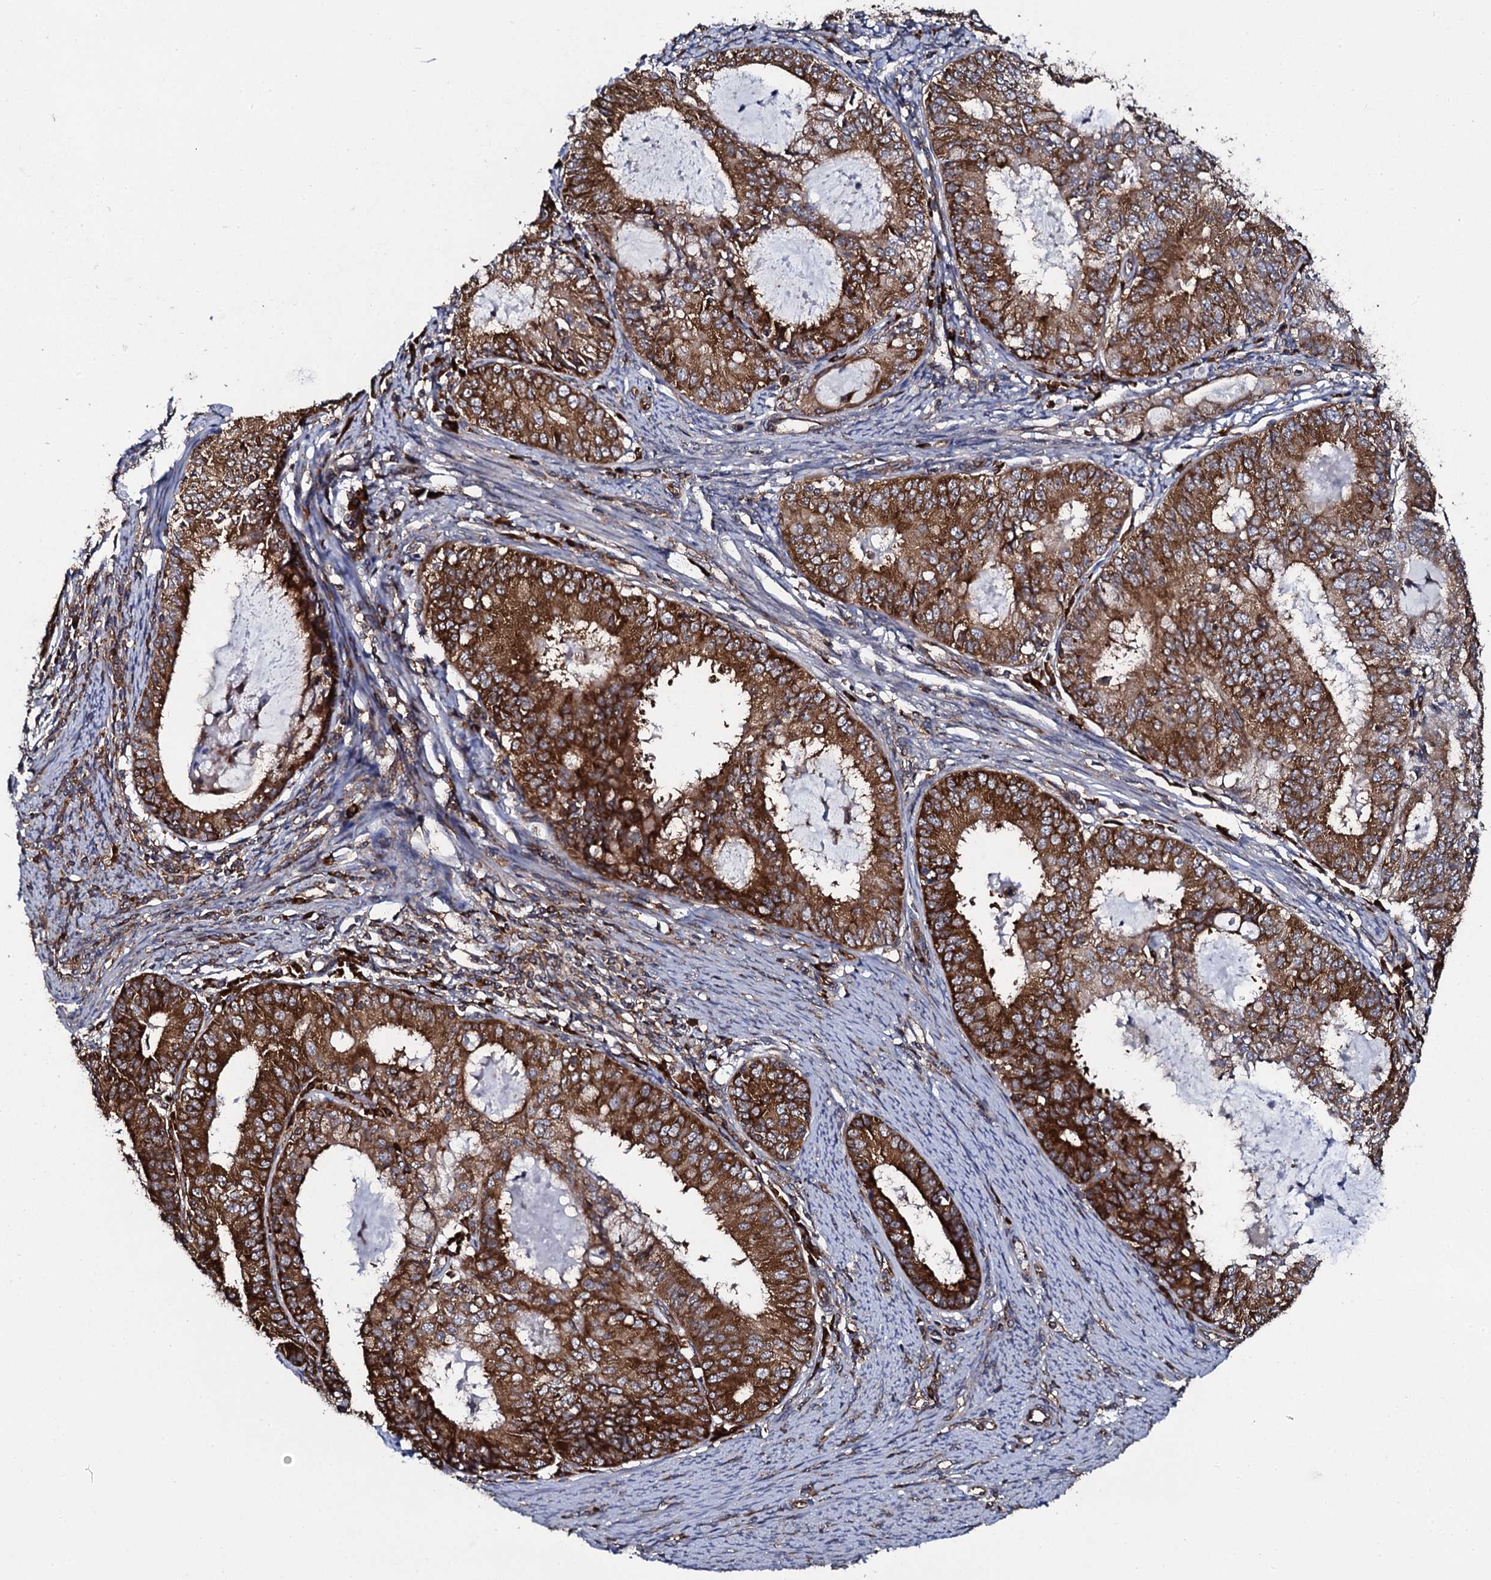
{"staining": {"intensity": "strong", "quantity": "25%-75%", "location": "cytoplasmic/membranous"}, "tissue": "endometrial cancer", "cell_type": "Tumor cells", "image_type": "cancer", "snomed": [{"axis": "morphology", "description": "Adenocarcinoma, NOS"}, {"axis": "topography", "description": "Endometrium"}], "caption": "This histopathology image displays IHC staining of adenocarcinoma (endometrial), with high strong cytoplasmic/membranous positivity in approximately 25%-75% of tumor cells.", "gene": "SPTY2D1", "patient": {"sex": "female", "age": 57}}